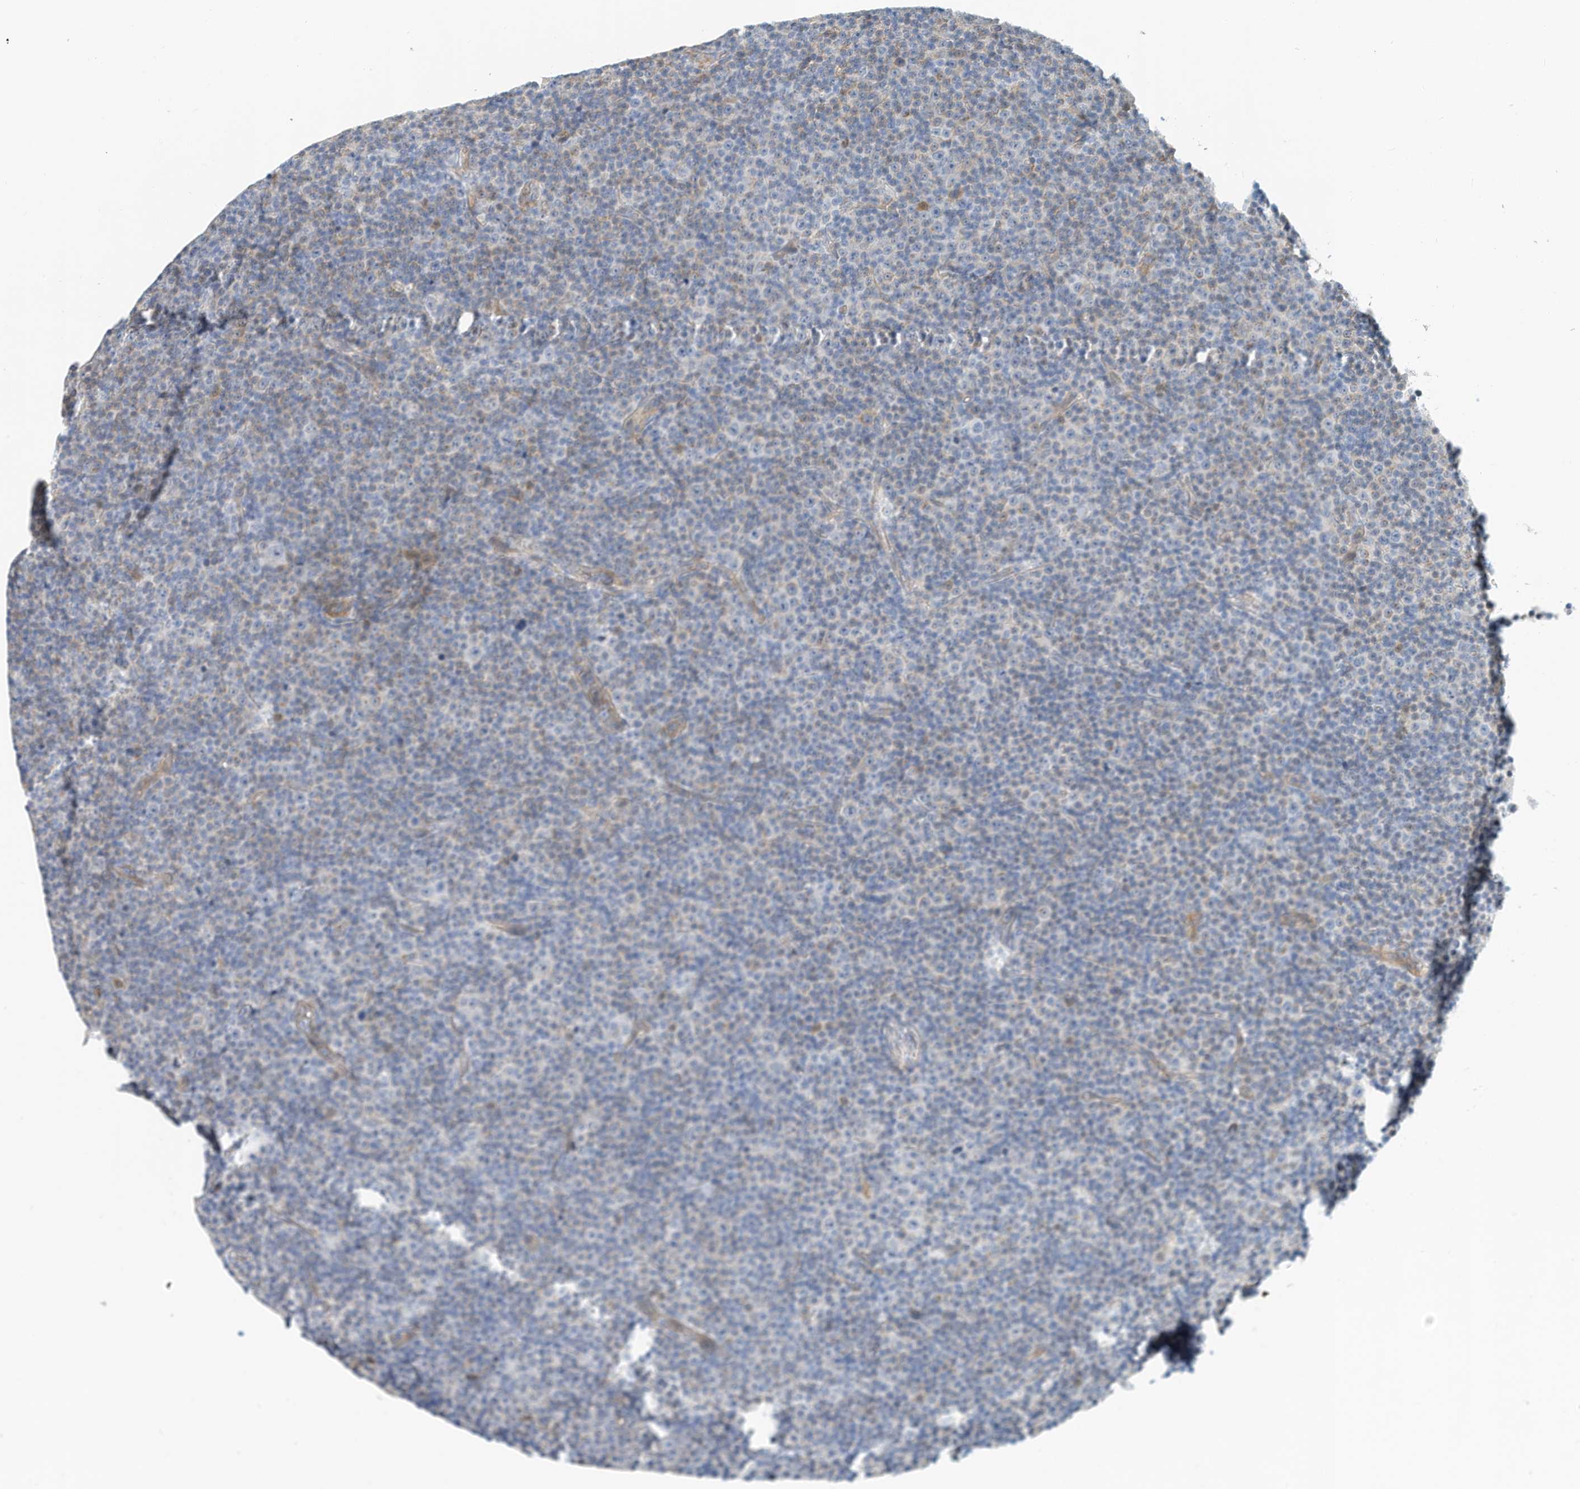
{"staining": {"intensity": "negative", "quantity": "none", "location": "none"}, "tissue": "lymphoma", "cell_type": "Tumor cells", "image_type": "cancer", "snomed": [{"axis": "morphology", "description": "Malignant lymphoma, non-Hodgkin's type, Low grade"}, {"axis": "topography", "description": "Lymph node"}], "caption": "An immunohistochemistry histopathology image of malignant lymphoma, non-Hodgkin's type (low-grade) is shown. There is no staining in tumor cells of malignant lymphoma, non-Hodgkin's type (low-grade).", "gene": "ARHGAP28", "patient": {"sex": "female", "age": 67}}